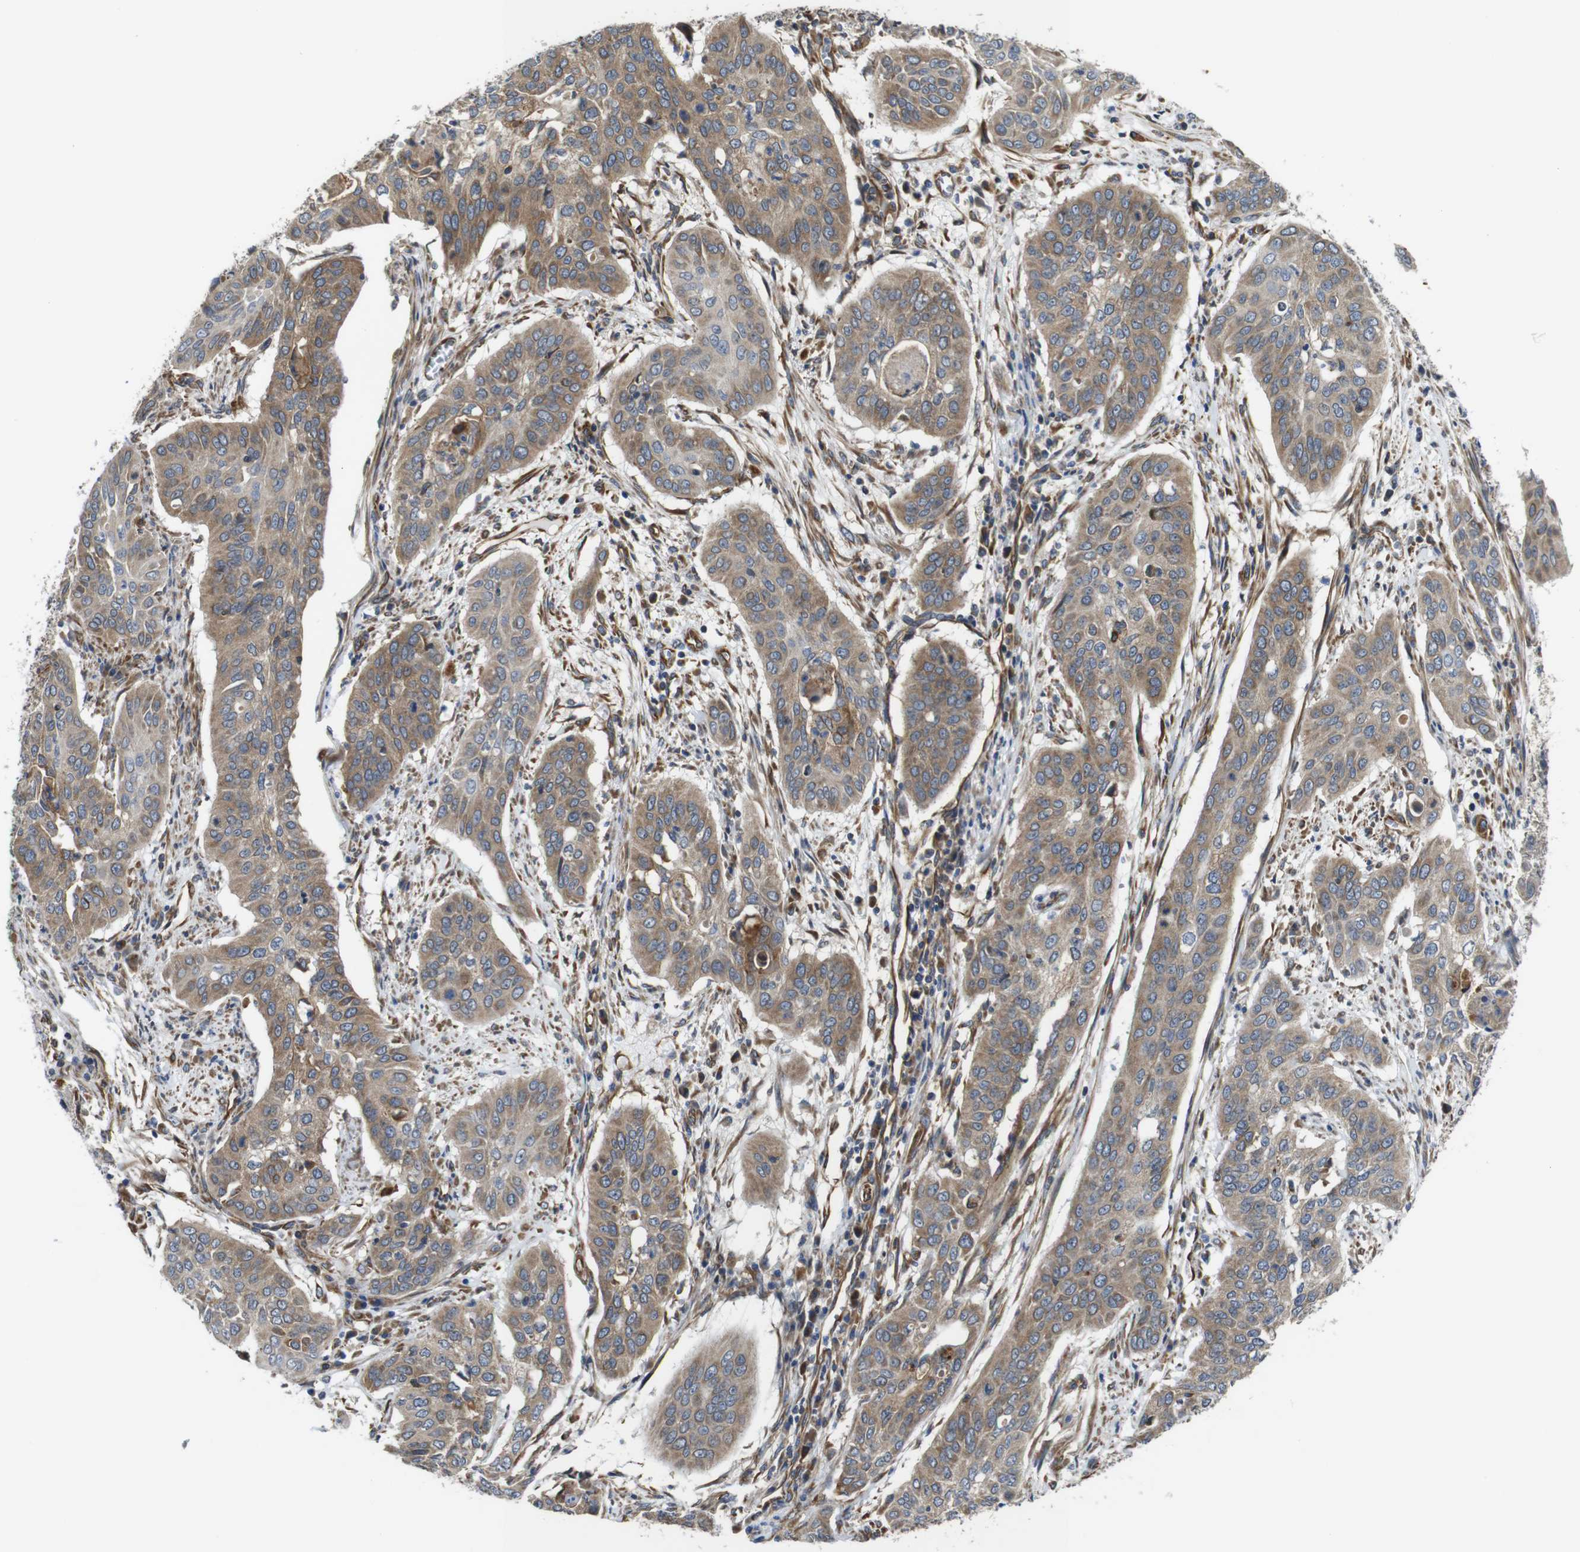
{"staining": {"intensity": "moderate", "quantity": ">75%", "location": "cytoplasmic/membranous"}, "tissue": "cervical cancer", "cell_type": "Tumor cells", "image_type": "cancer", "snomed": [{"axis": "morphology", "description": "Squamous cell carcinoma, NOS"}, {"axis": "topography", "description": "Cervix"}], "caption": "Brown immunohistochemical staining in human squamous cell carcinoma (cervical) displays moderate cytoplasmic/membranous expression in approximately >75% of tumor cells.", "gene": "POMK", "patient": {"sex": "female", "age": 39}}